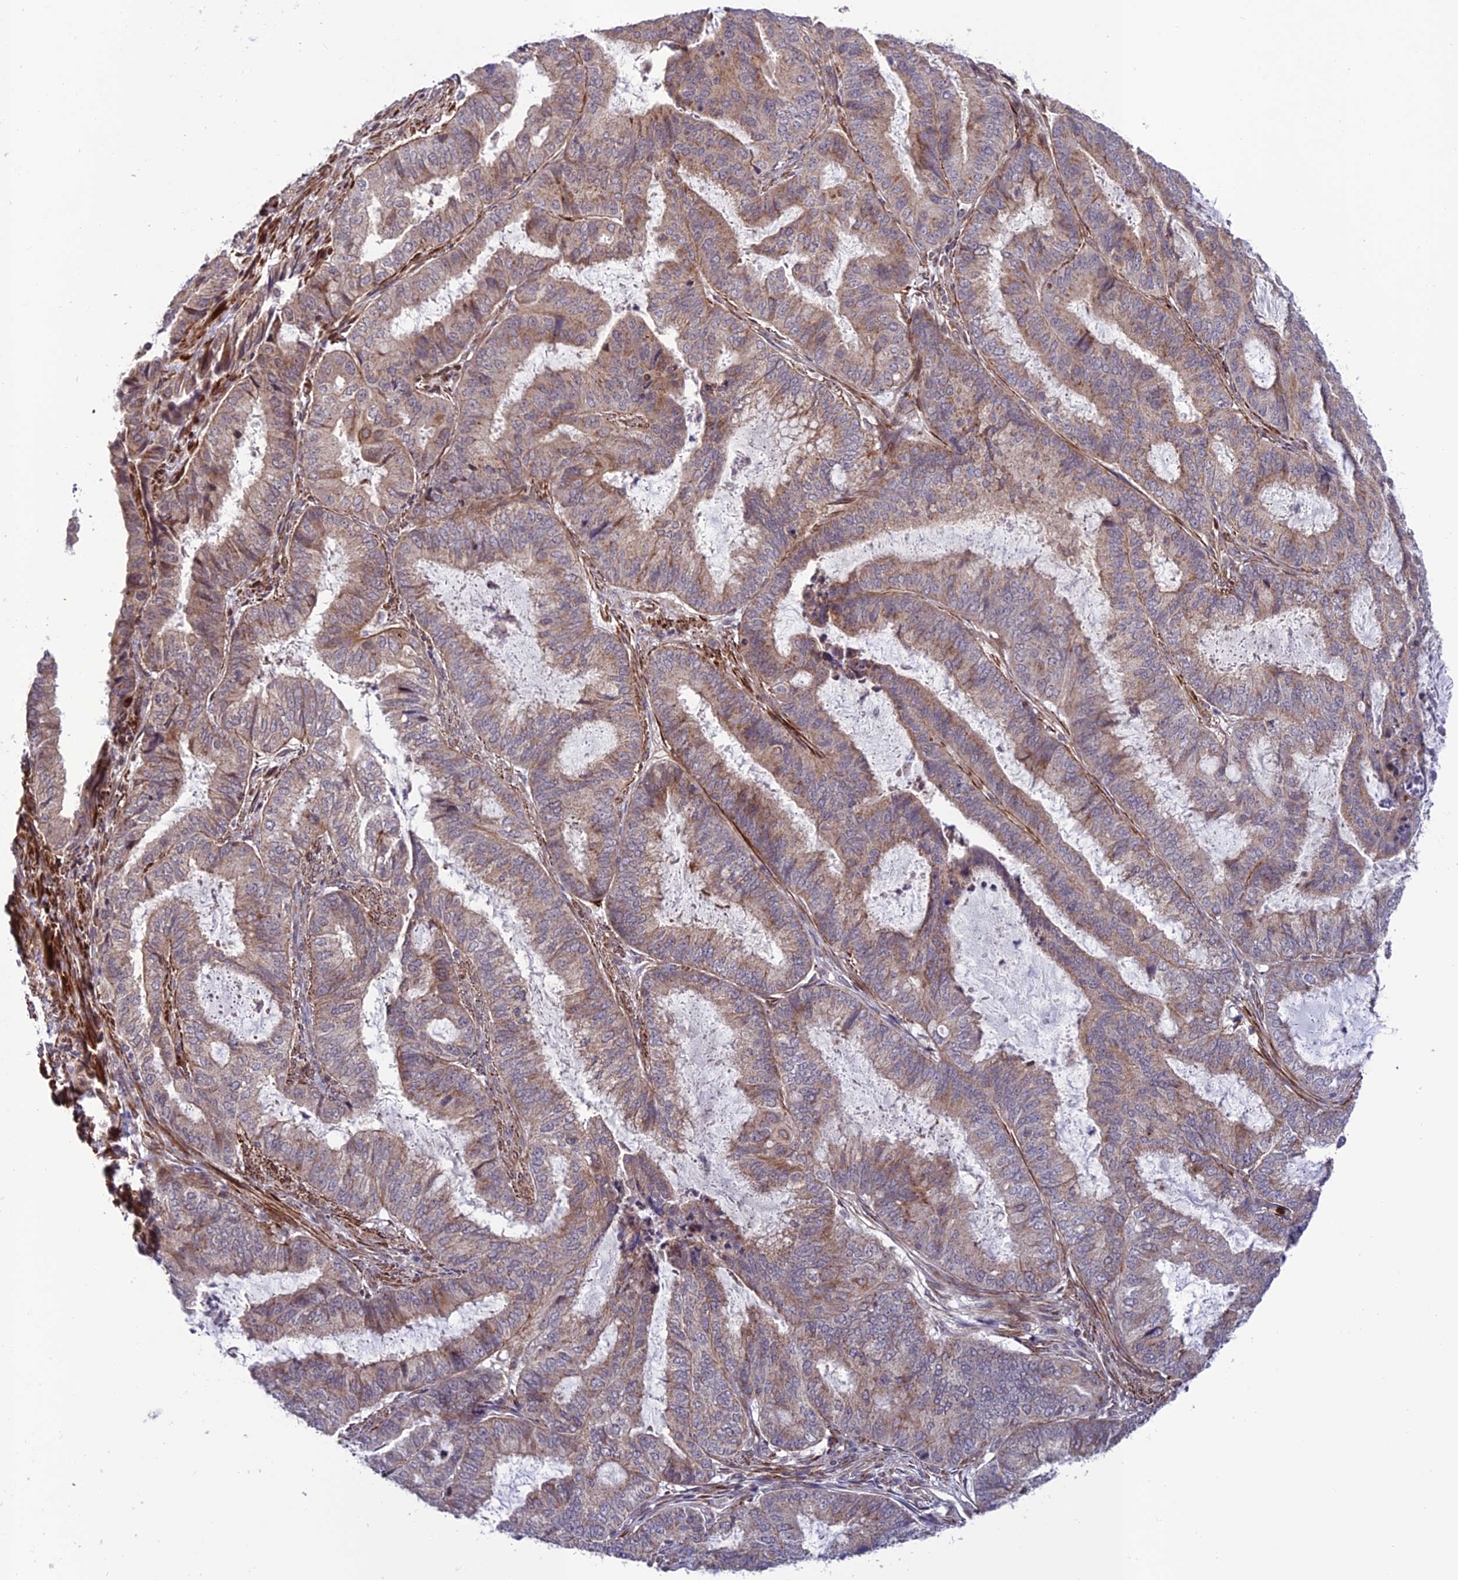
{"staining": {"intensity": "weak", "quantity": "<25%", "location": "cytoplasmic/membranous"}, "tissue": "endometrial cancer", "cell_type": "Tumor cells", "image_type": "cancer", "snomed": [{"axis": "morphology", "description": "Adenocarcinoma, NOS"}, {"axis": "topography", "description": "Endometrium"}], "caption": "Immunohistochemical staining of human endometrial cancer displays no significant expression in tumor cells. Nuclei are stained in blue.", "gene": "TNIP3", "patient": {"sex": "female", "age": 51}}